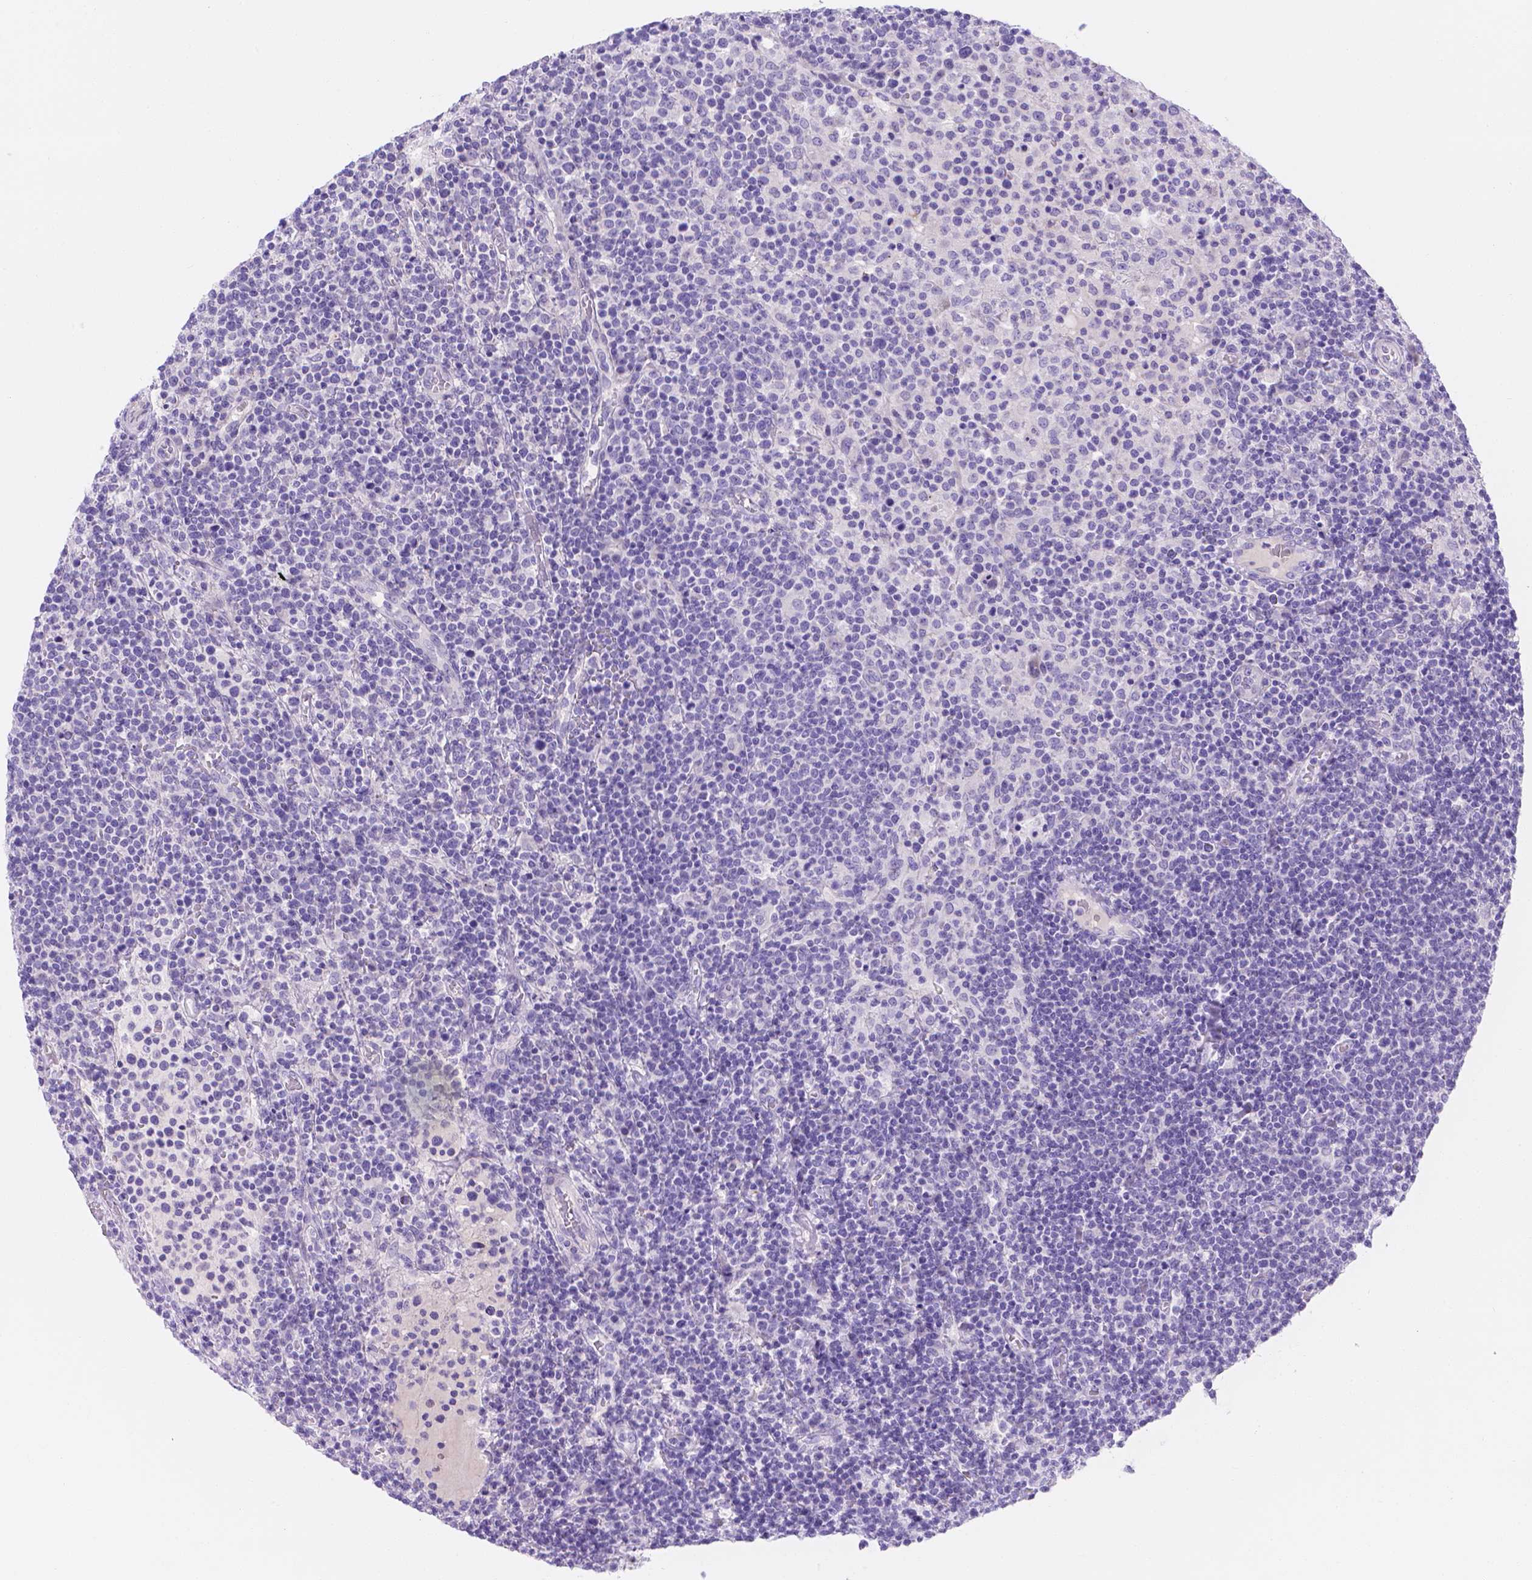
{"staining": {"intensity": "negative", "quantity": "none", "location": "none"}, "tissue": "lymphoma", "cell_type": "Tumor cells", "image_type": "cancer", "snomed": [{"axis": "morphology", "description": "Malignant lymphoma, non-Hodgkin's type, High grade"}, {"axis": "topography", "description": "Lymph node"}], "caption": "Immunohistochemistry (IHC) of human lymphoma shows no staining in tumor cells.", "gene": "MLN", "patient": {"sex": "male", "age": 61}}